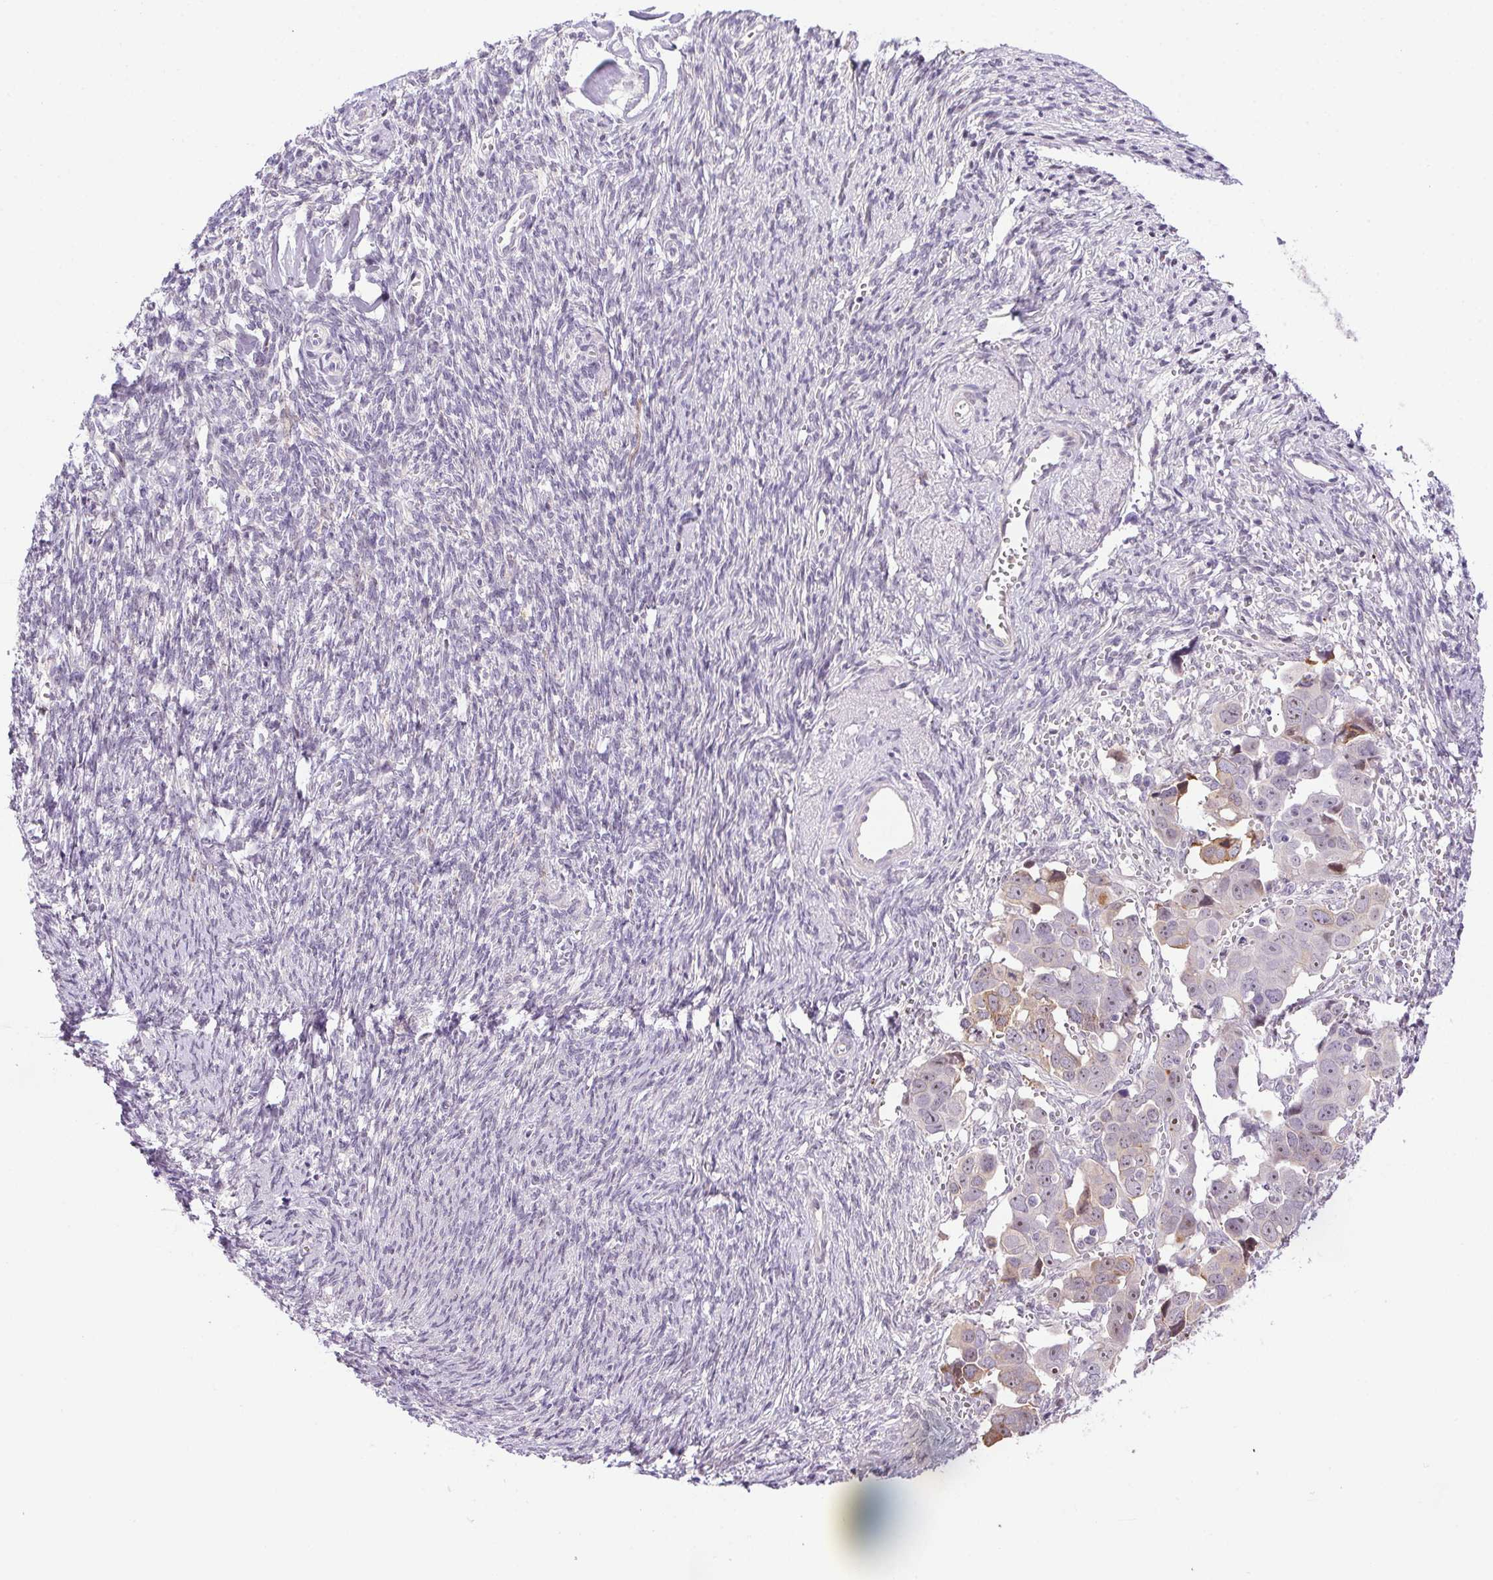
{"staining": {"intensity": "weak", "quantity": "<25%", "location": "nuclear"}, "tissue": "ovarian cancer", "cell_type": "Tumor cells", "image_type": "cancer", "snomed": [{"axis": "morphology", "description": "Cystadenocarcinoma, serous, NOS"}, {"axis": "topography", "description": "Ovary"}], "caption": "IHC micrograph of ovarian cancer stained for a protein (brown), which demonstrates no positivity in tumor cells.", "gene": "LRRTM1", "patient": {"sex": "female", "age": 59}}